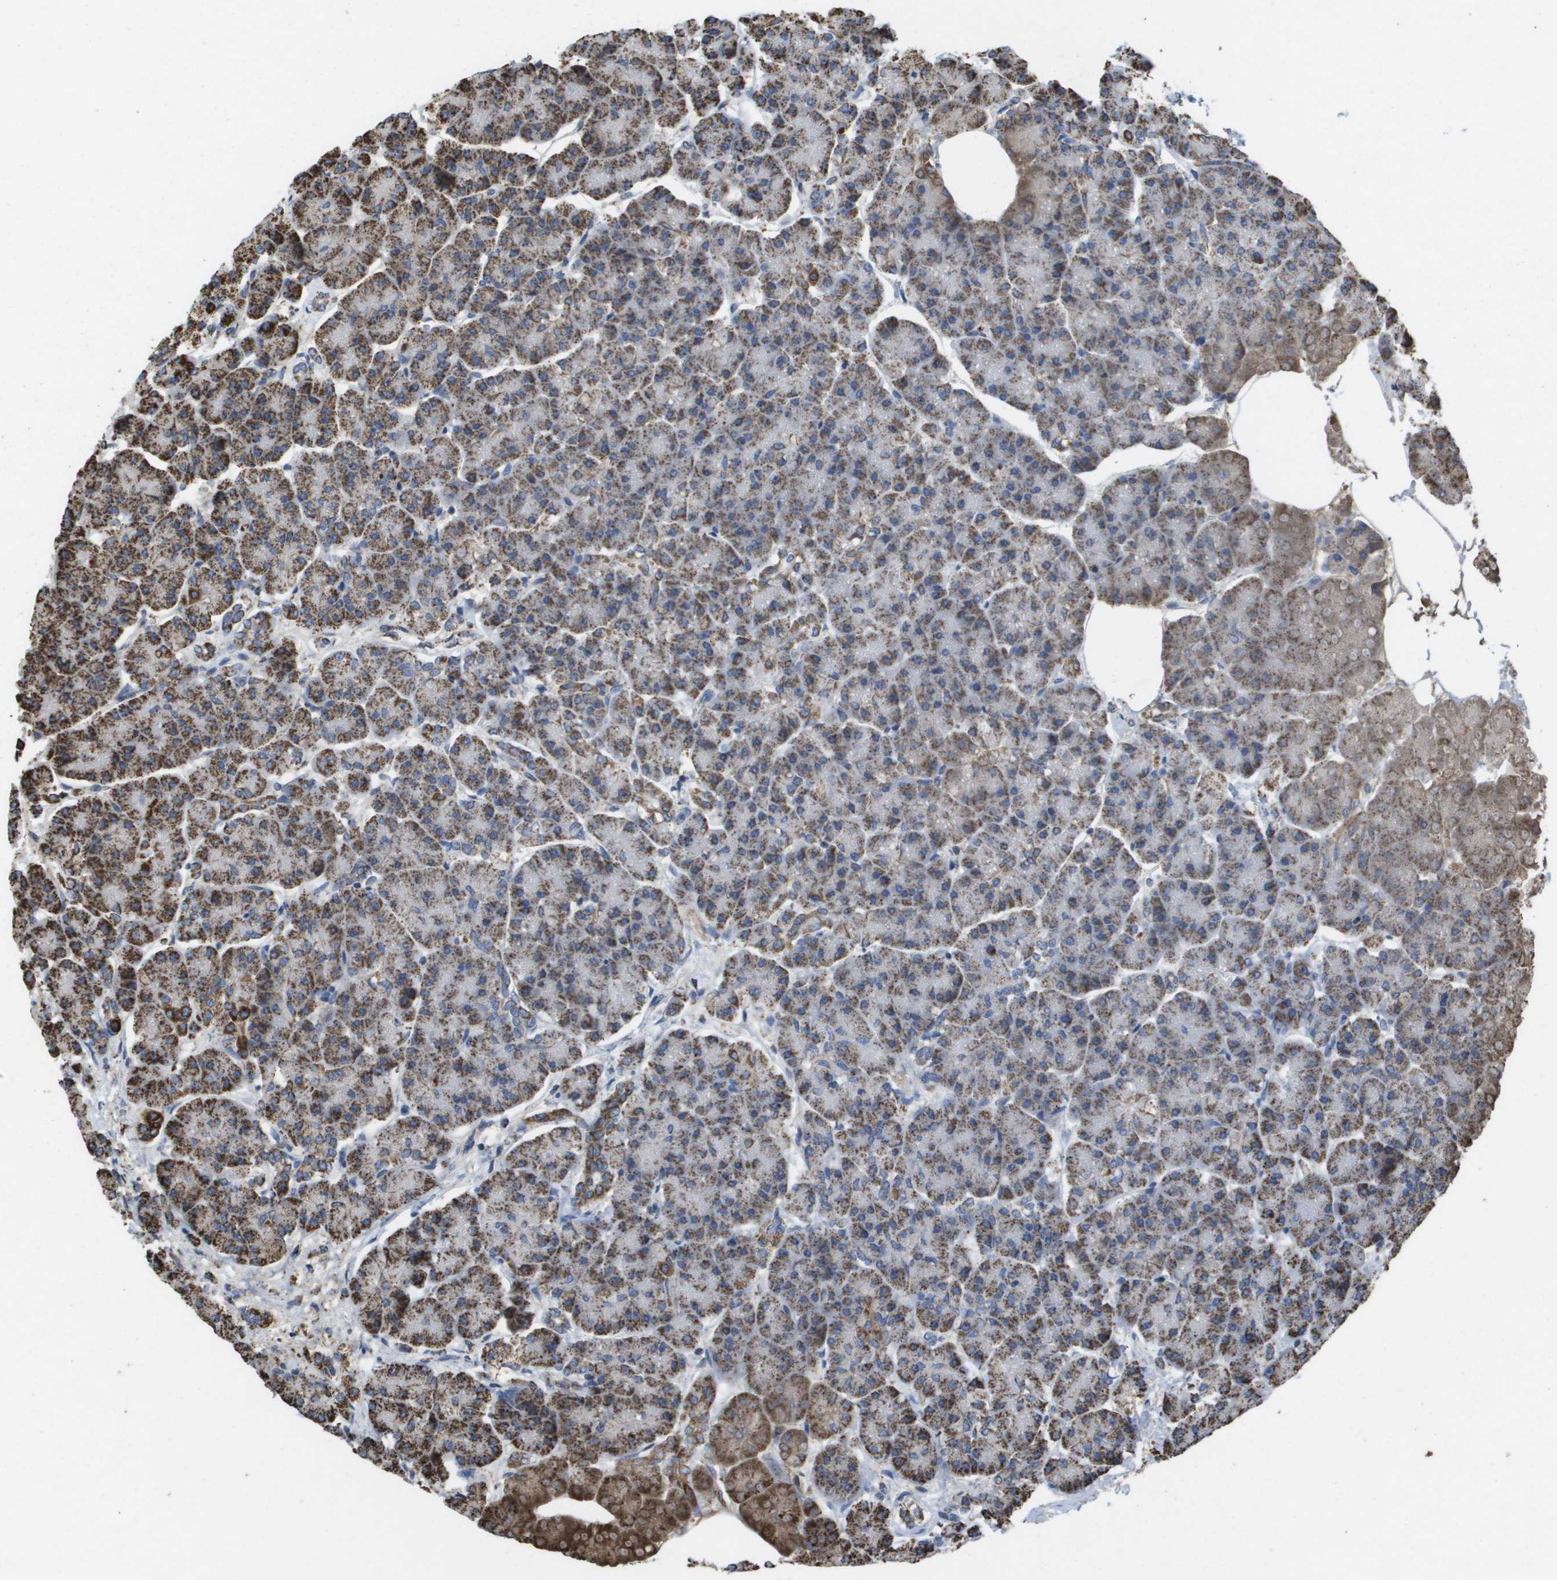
{"staining": {"intensity": "strong", "quantity": ">75%", "location": "cytoplasmic/membranous"}, "tissue": "pancreas", "cell_type": "Exocrine glandular cells", "image_type": "normal", "snomed": [{"axis": "morphology", "description": "Normal tissue, NOS"}, {"axis": "topography", "description": "Pancreas"}], "caption": "The image displays staining of unremarkable pancreas, revealing strong cytoplasmic/membranous protein staining (brown color) within exocrine glandular cells.", "gene": "HSPE1", "patient": {"sex": "female", "age": 70}}